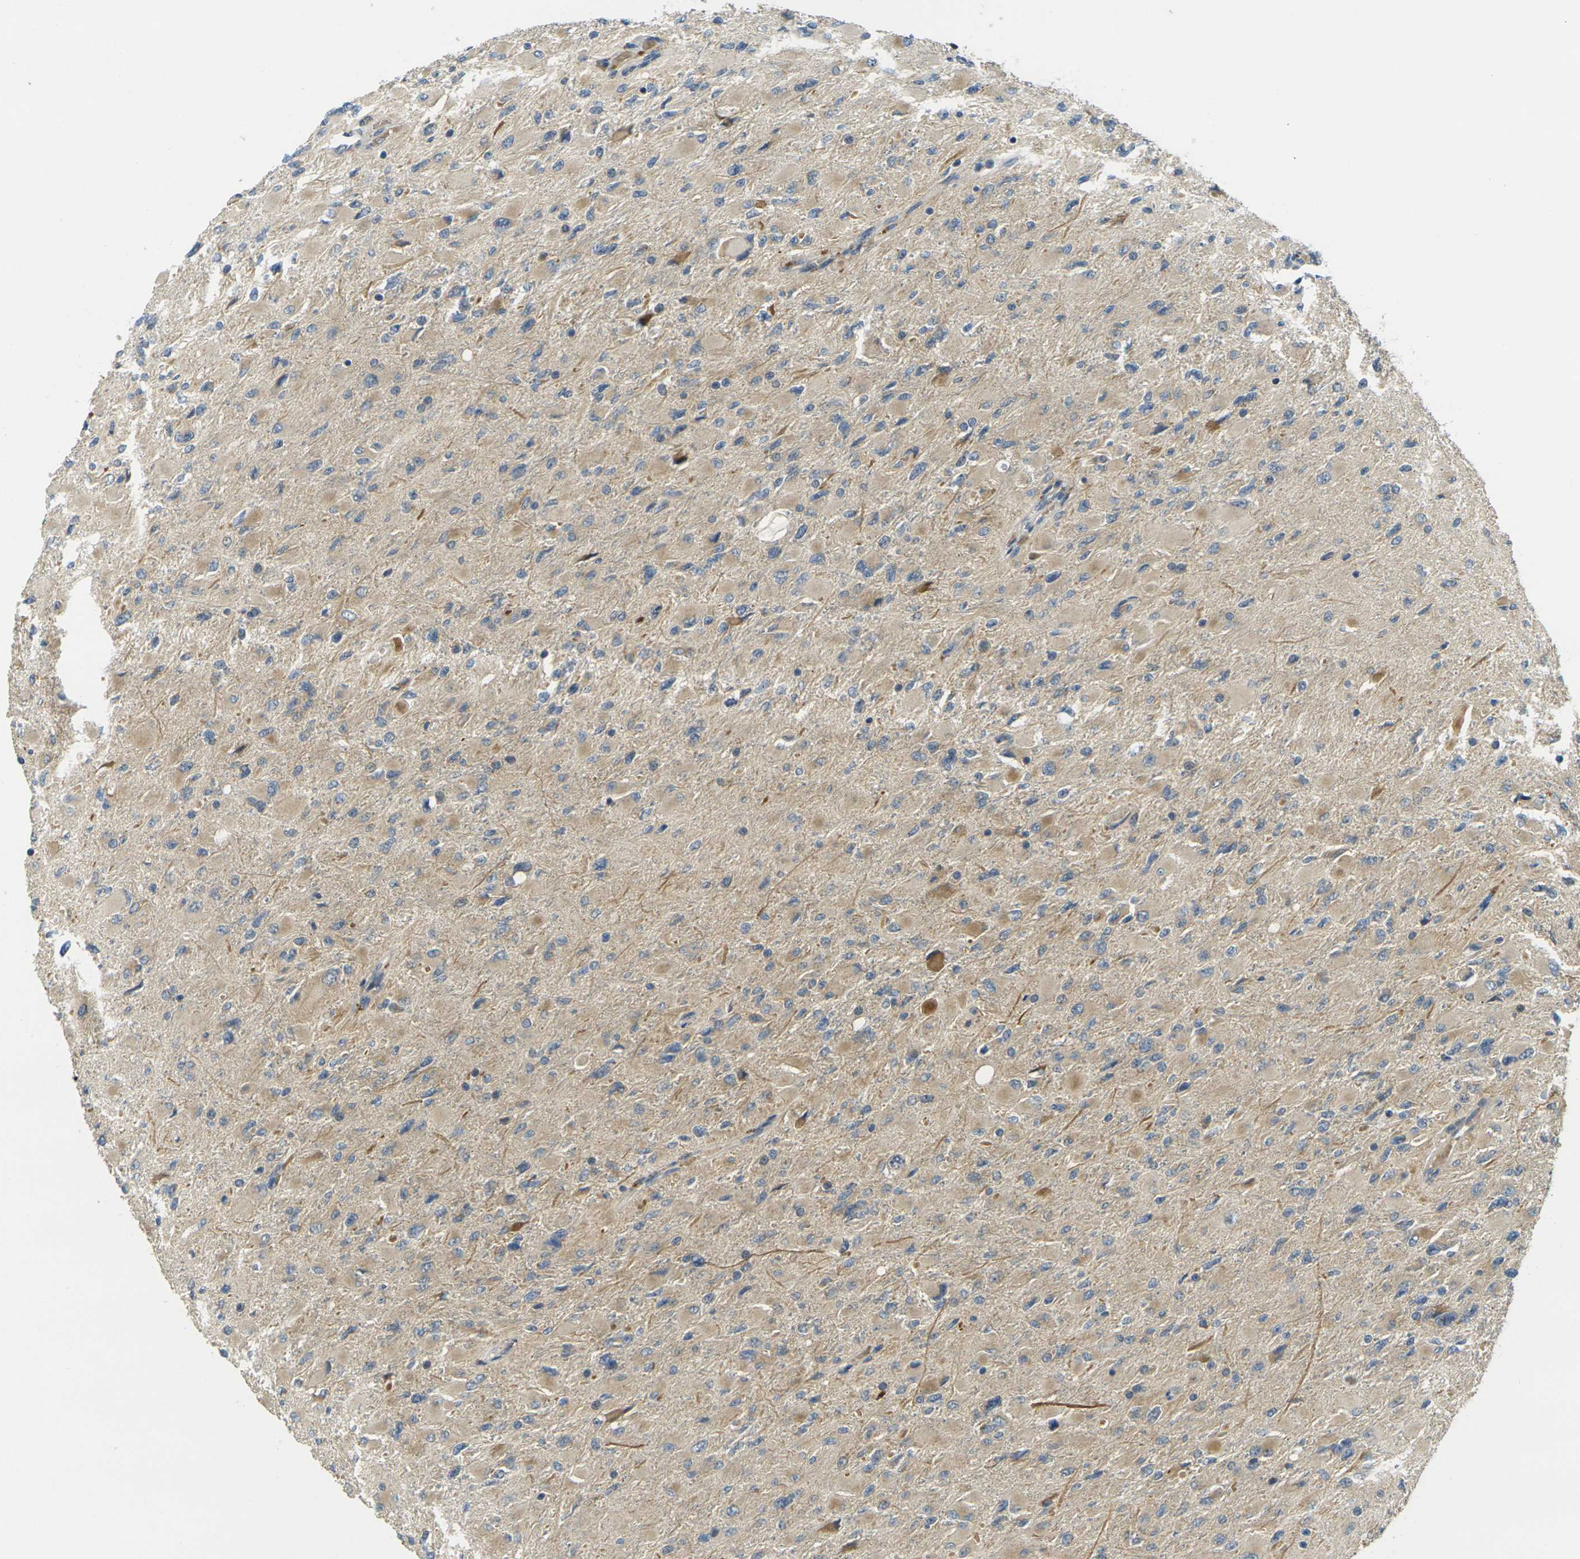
{"staining": {"intensity": "weak", "quantity": "25%-75%", "location": "cytoplasmic/membranous"}, "tissue": "glioma", "cell_type": "Tumor cells", "image_type": "cancer", "snomed": [{"axis": "morphology", "description": "Glioma, malignant, High grade"}, {"axis": "topography", "description": "Cerebral cortex"}], "caption": "Approximately 25%-75% of tumor cells in high-grade glioma (malignant) reveal weak cytoplasmic/membranous protein positivity as visualized by brown immunohistochemical staining.", "gene": "MINAR2", "patient": {"sex": "female", "age": 36}}